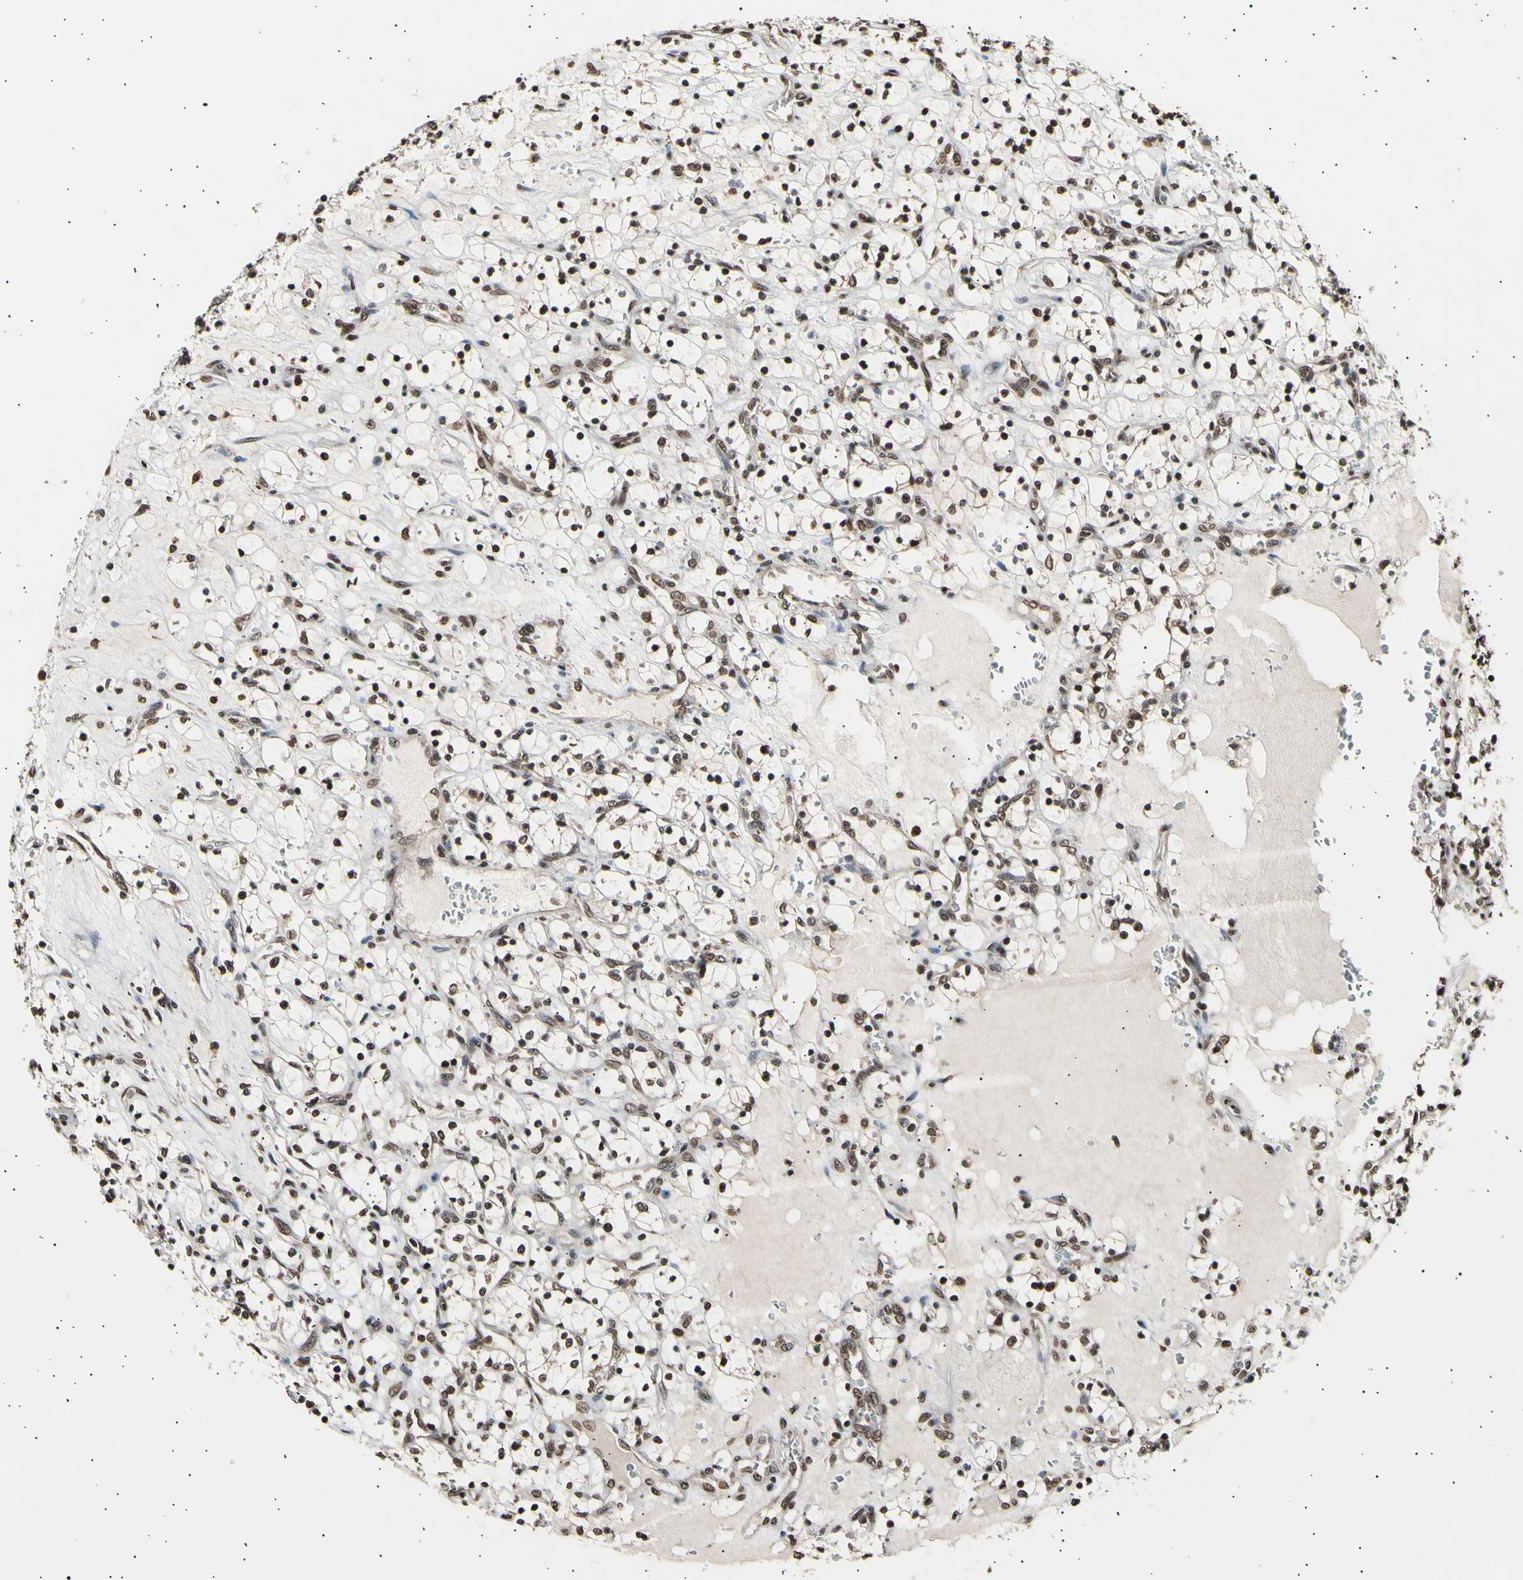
{"staining": {"intensity": "moderate", "quantity": ">75%", "location": "nuclear"}, "tissue": "renal cancer", "cell_type": "Tumor cells", "image_type": "cancer", "snomed": [{"axis": "morphology", "description": "Adenocarcinoma, NOS"}, {"axis": "topography", "description": "Kidney"}], "caption": "Protein staining of renal cancer tissue demonstrates moderate nuclear expression in about >75% of tumor cells.", "gene": "ANAPC7", "patient": {"sex": "female", "age": 69}}